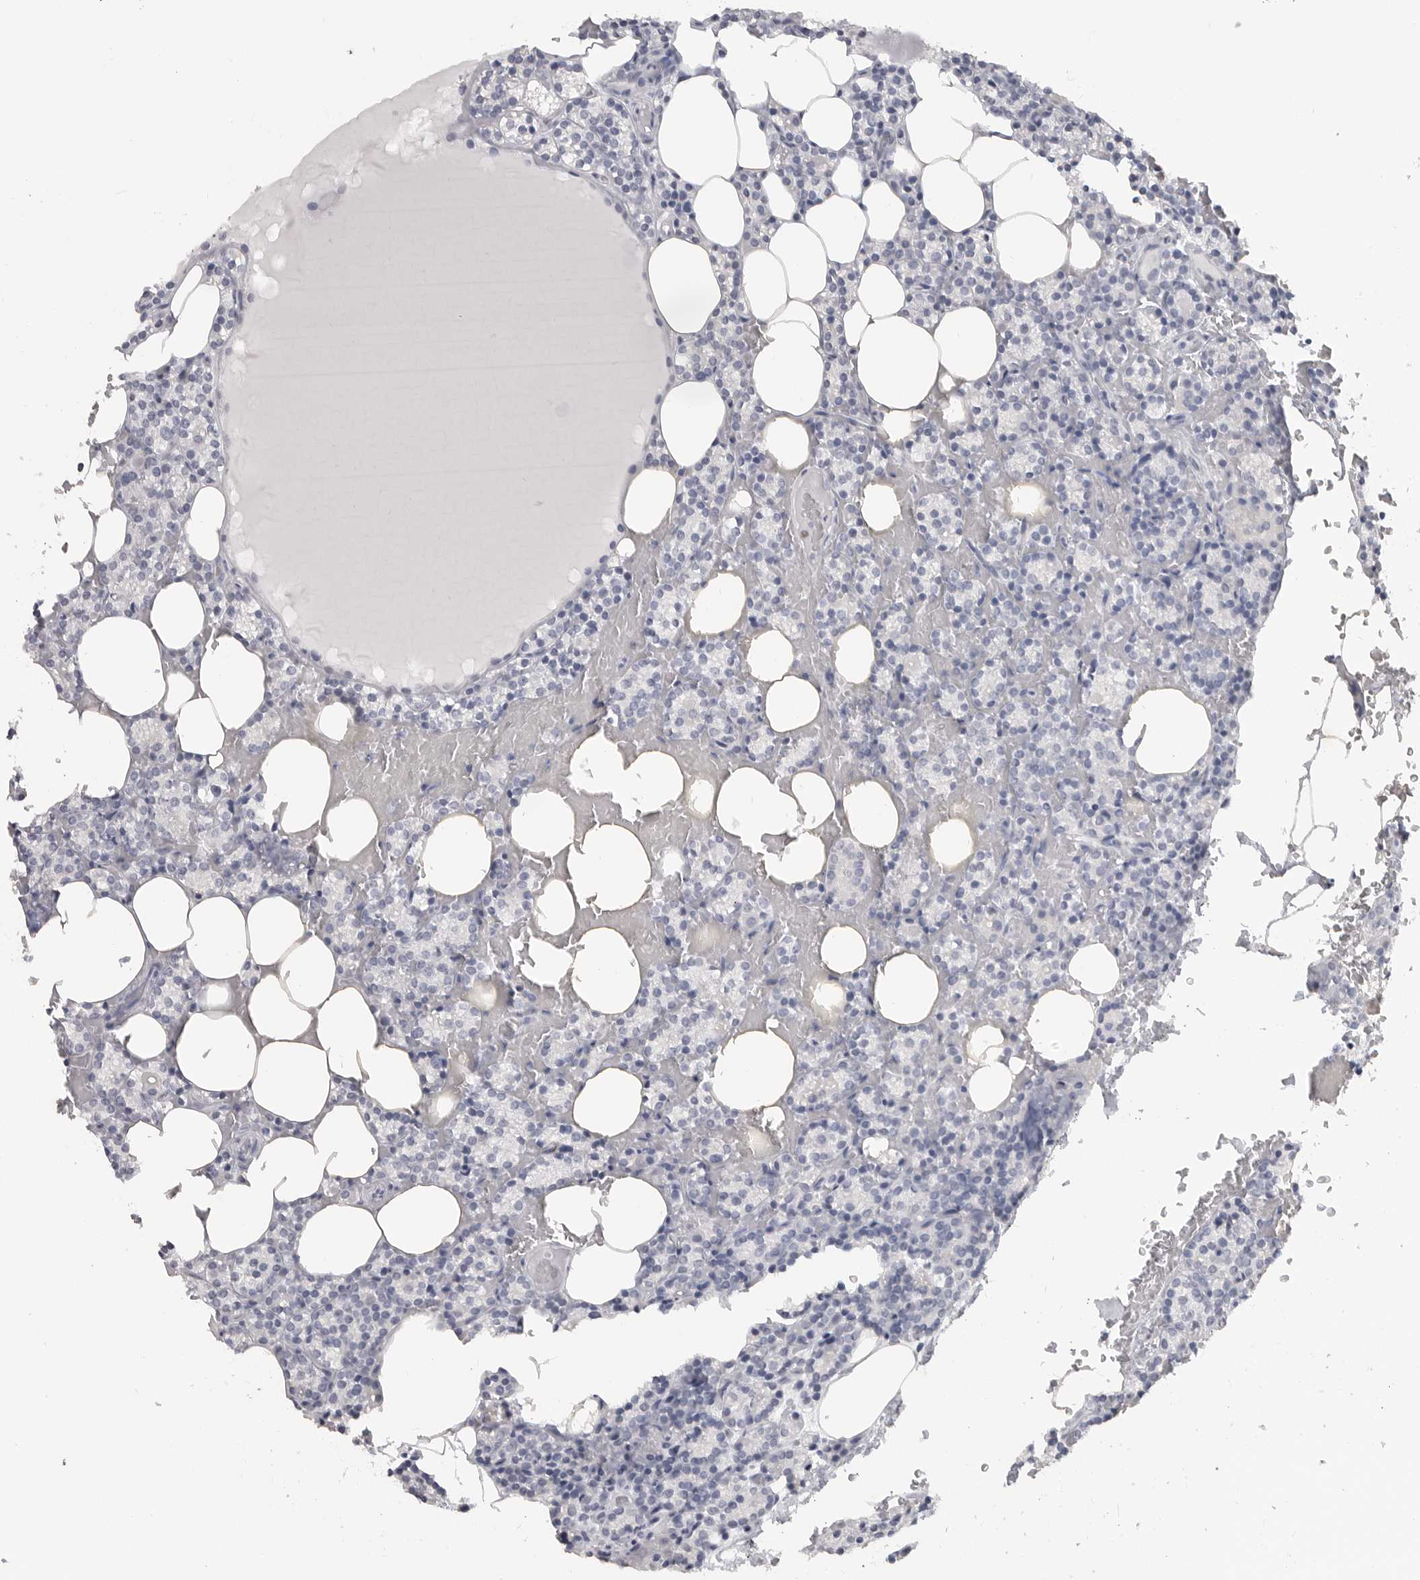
{"staining": {"intensity": "negative", "quantity": "none", "location": "none"}, "tissue": "parathyroid gland", "cell_type": "Glandular cells", "image_type": "normal", "snomed": [{"axis": "morphology", "description": "Normal tissue, NOS"}, {"axis": "topography", "description": "Parathyroid gland"}], "caption": "The histopathology image reveals no staining of glandular cells in unremarkable parathyroid gland. (IHC, brightfield microscopy, high magnification).", "gene": "LY6D", "patient": {"sex": "female", "age": 78}}